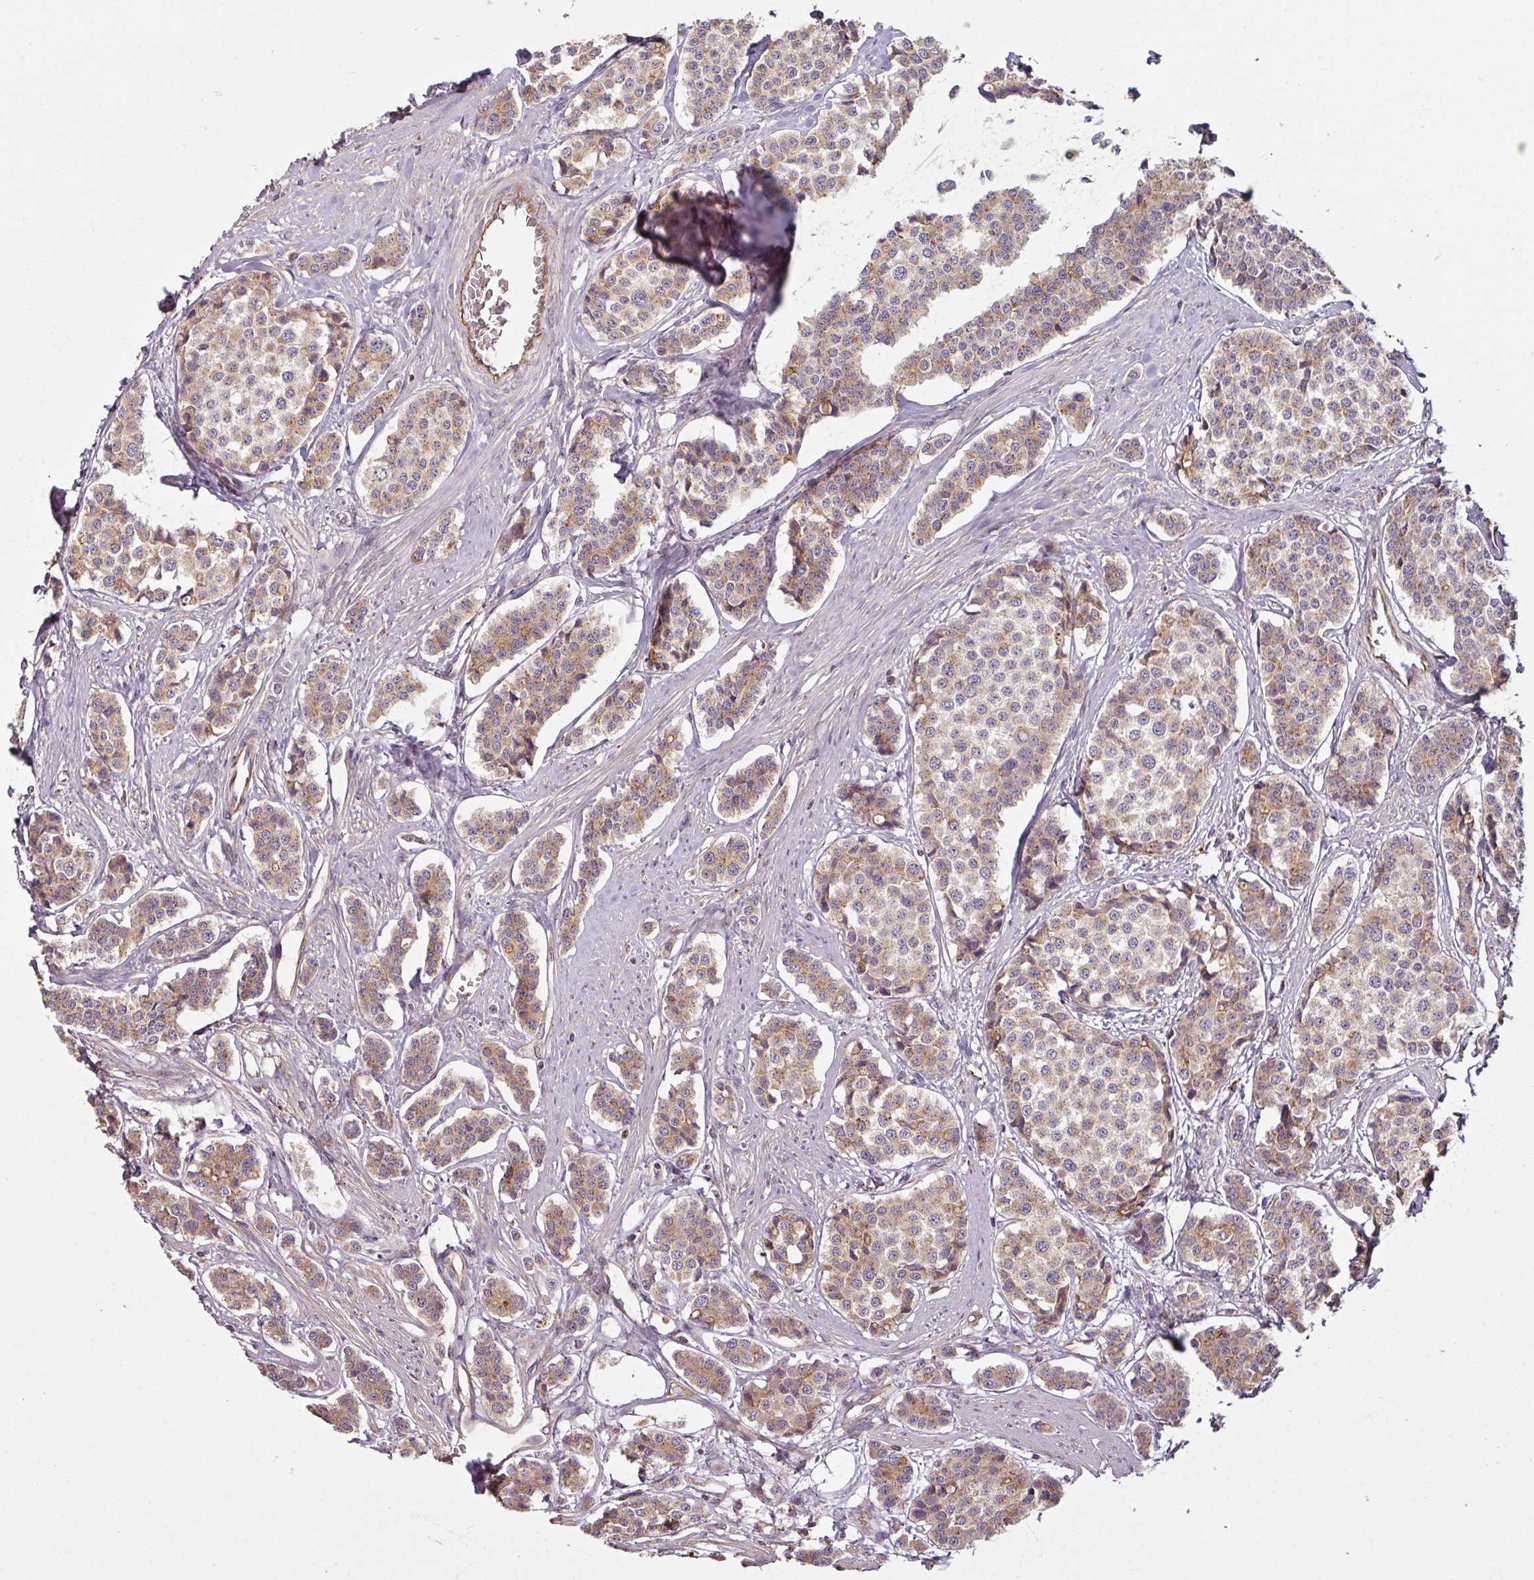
{"staining": {"intensity": "moderate", "quantity": ">75%", "location": "cytoplasmic/membranous"}, "tissue": "carcinoid", "cell_type": "Tumor cells", "image_type": "cancer", "snomed": [{"axis": "morphology", "description": "Carcinoid, malignant, NOS"}, {"axis": "topography", "description": "Small intestine"}], "caption": "Carcinoid (malignant) stained with a brown dye demonstrates moderate cytoplasmic/membranous positive staining in approximately >75% of tumor cells.", "gene": "DIMT1", "patient": {"sex": "male", "age": 60}}